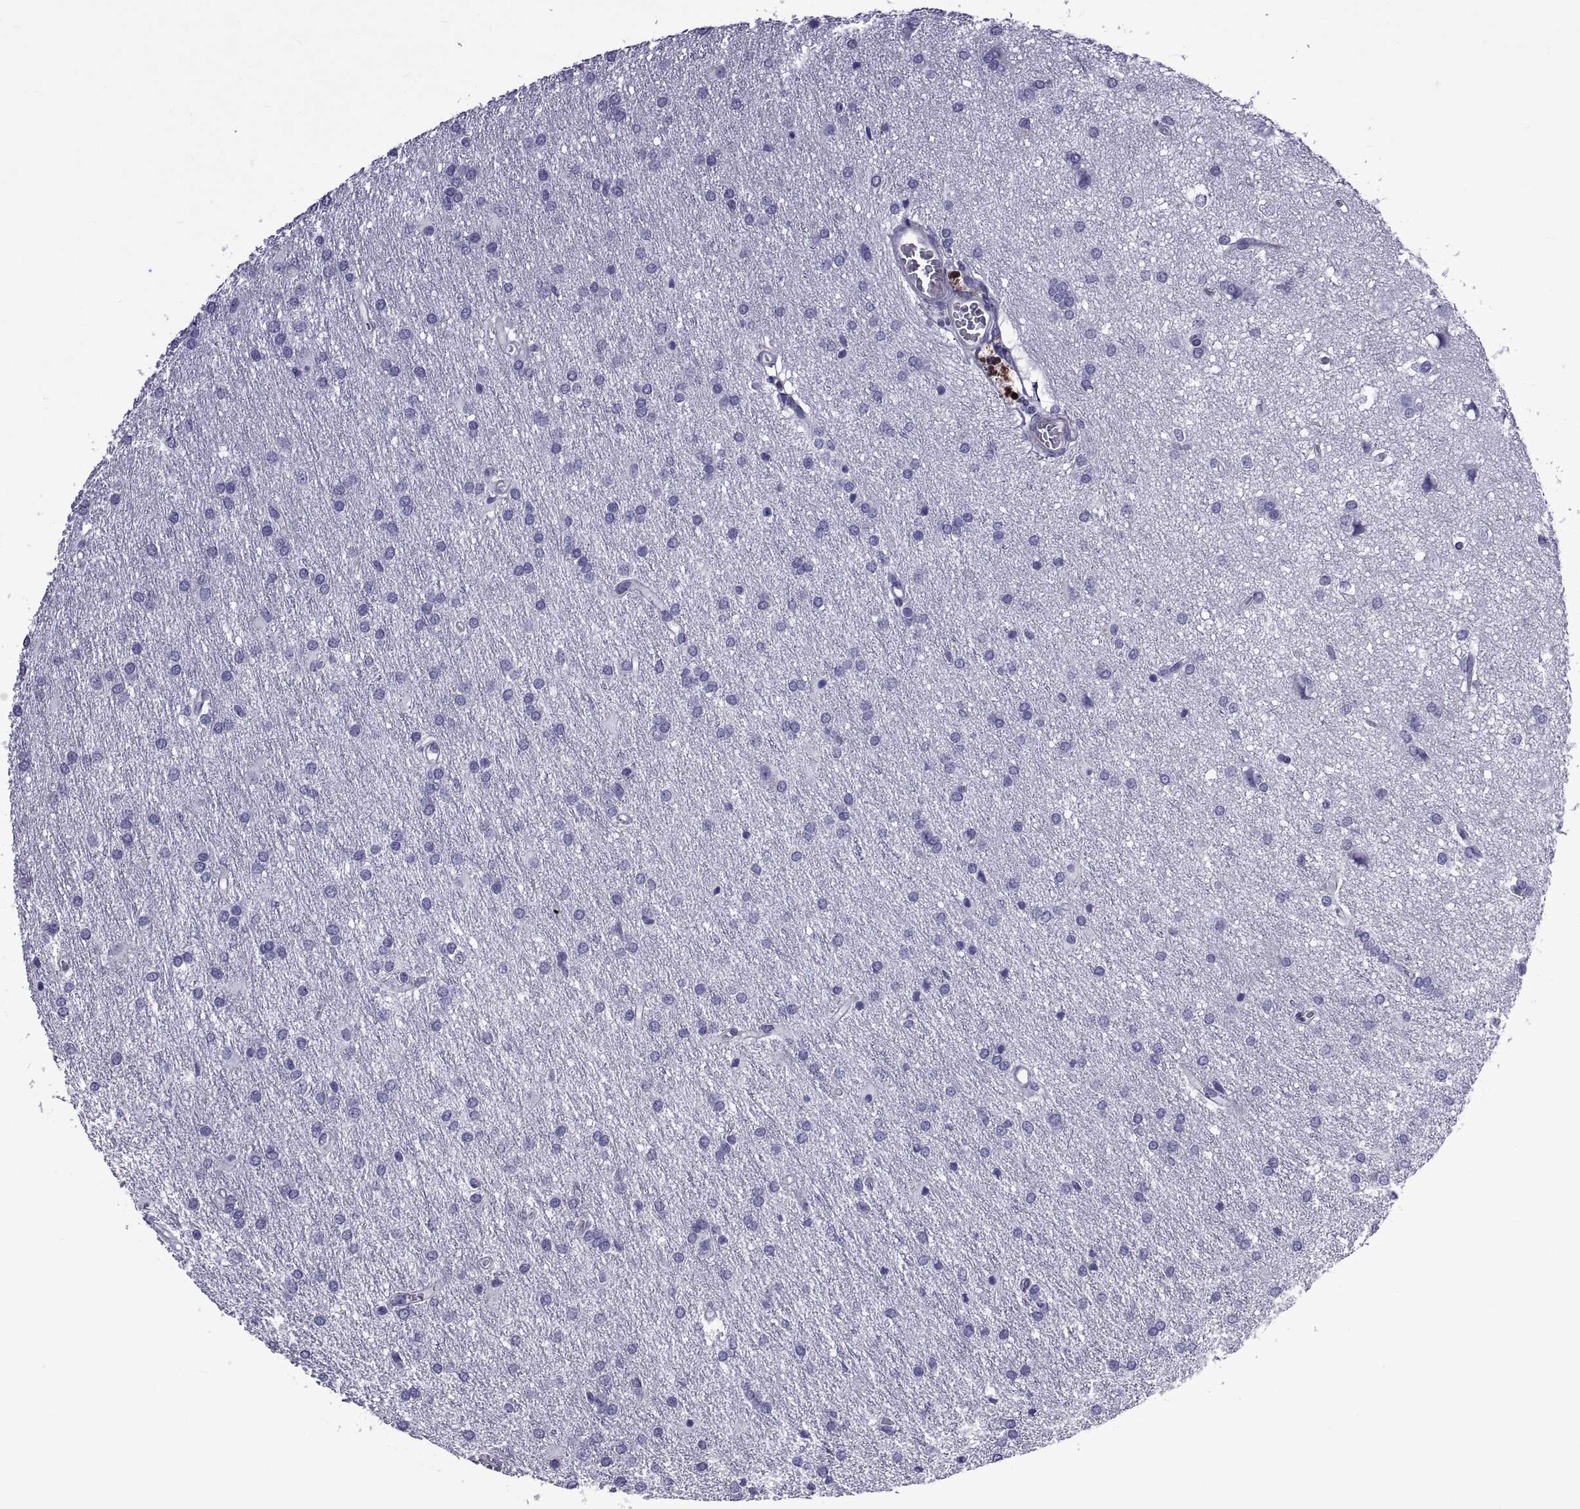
{"staining": {"intensity": "negative", "quantity": "none", "location": "none"}, "tissue": "glioma", "cell_type": "Tumor cells", "image_type": "cancer", "snomed": [{"axis": "morphology", "description": "Glioma, malignant, Low grade"}, {"axis": "topography", "description": "Brain"}], "caption": "Tumor cells show no significant protein staining in low-grade glioma (malignant).", "gene": "LCN9", "patient": {"sex": "female", "age": 32}}